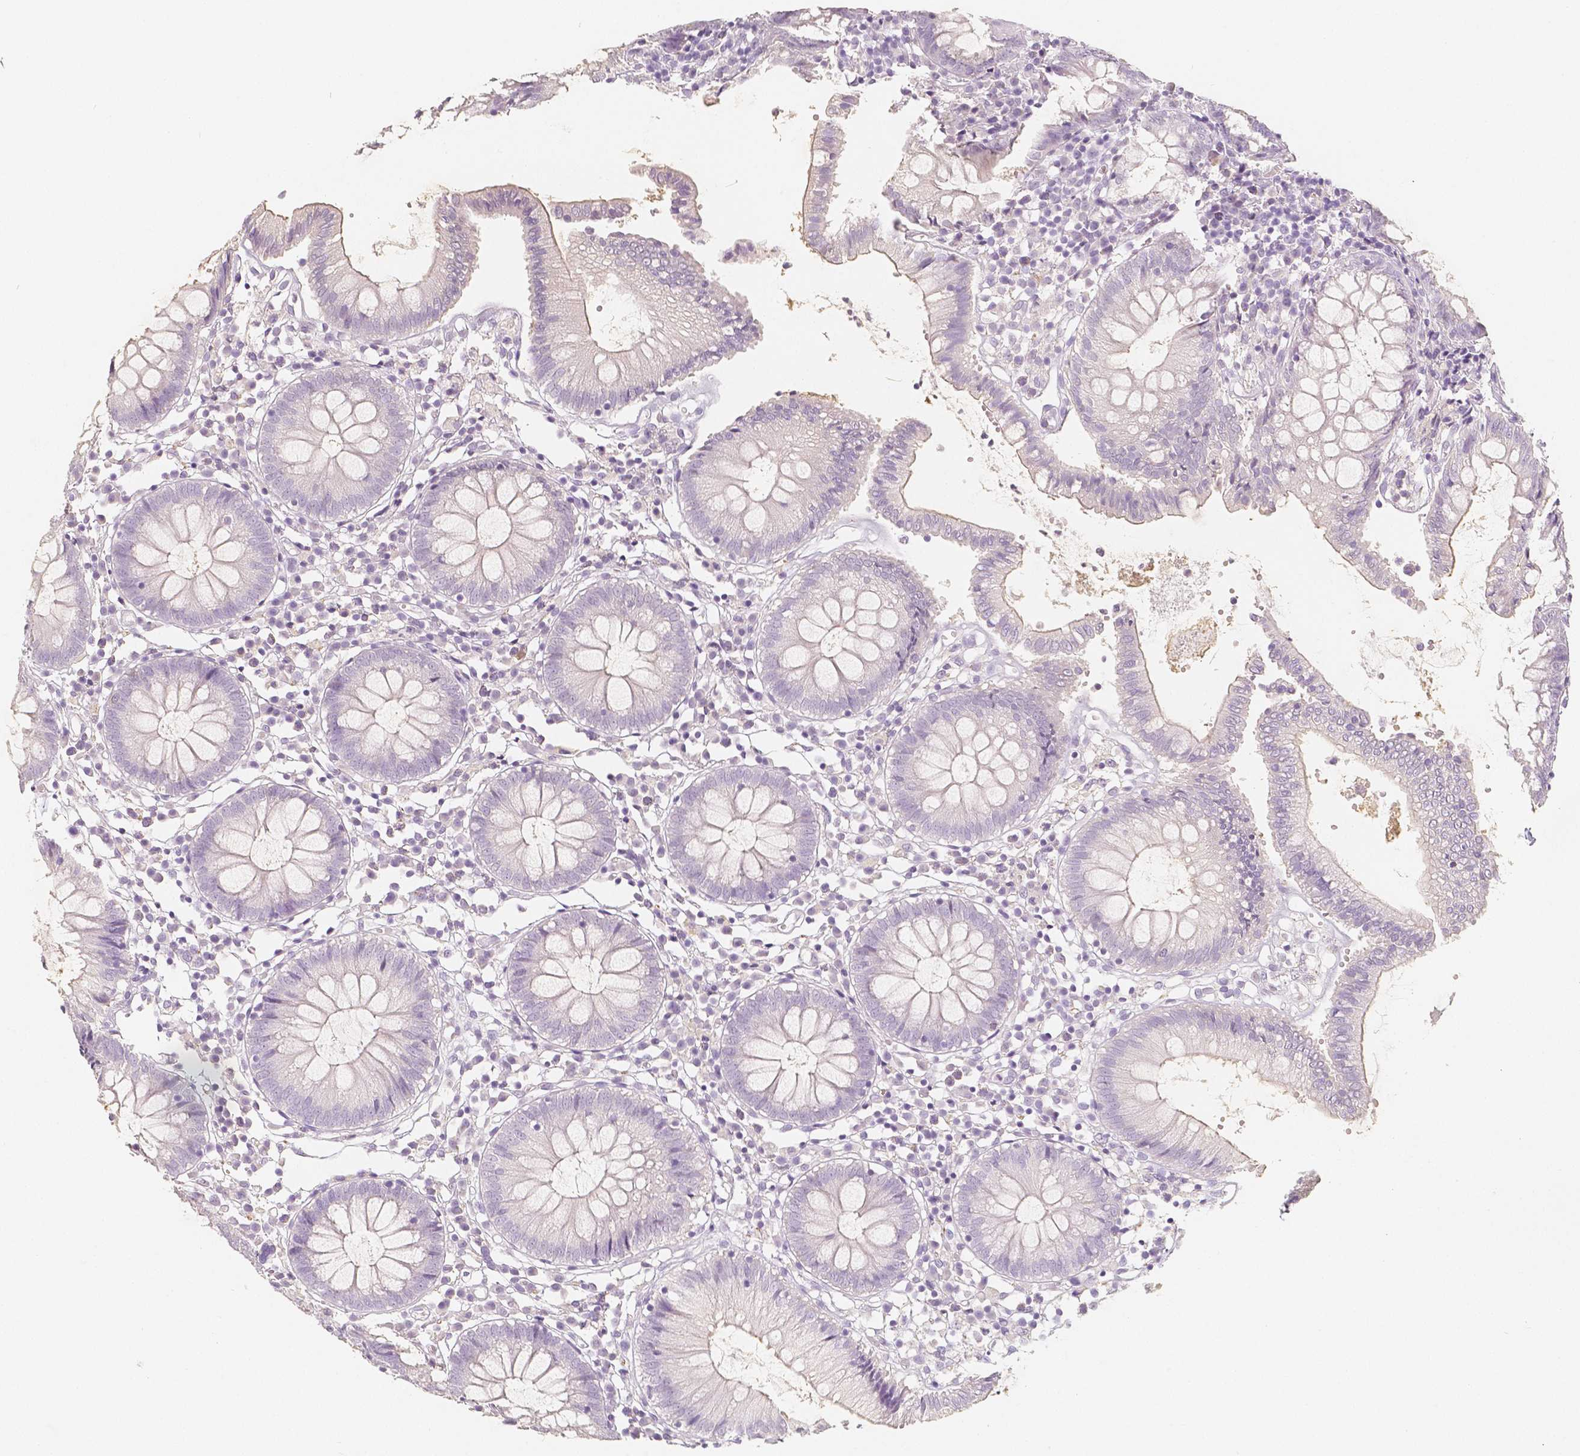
{"staining": {"intensity": "negative", "quantity": "none", "location": "none"}, "tissue": "colon", "cell_type": "Endothelial cells", "image_type": "normal", "snomed": [{"axis": "morphology", "description": "Normal tissue, NOS"}, {"axis": "morphology", "description": "Adenocarcinoma, NOS"}, {"axis": "topography", "description": "Colon"}], "caption": "The IHC image has no significant staining in endothelial cells of colon. The staining was performed using DAB to visualize the protein expression in brown, while the nuclei were stained in blue with hematoxylin (Magnification: 20x).", "gene": "NECAB2", "patient": {"sex": "male", "age": 83}}